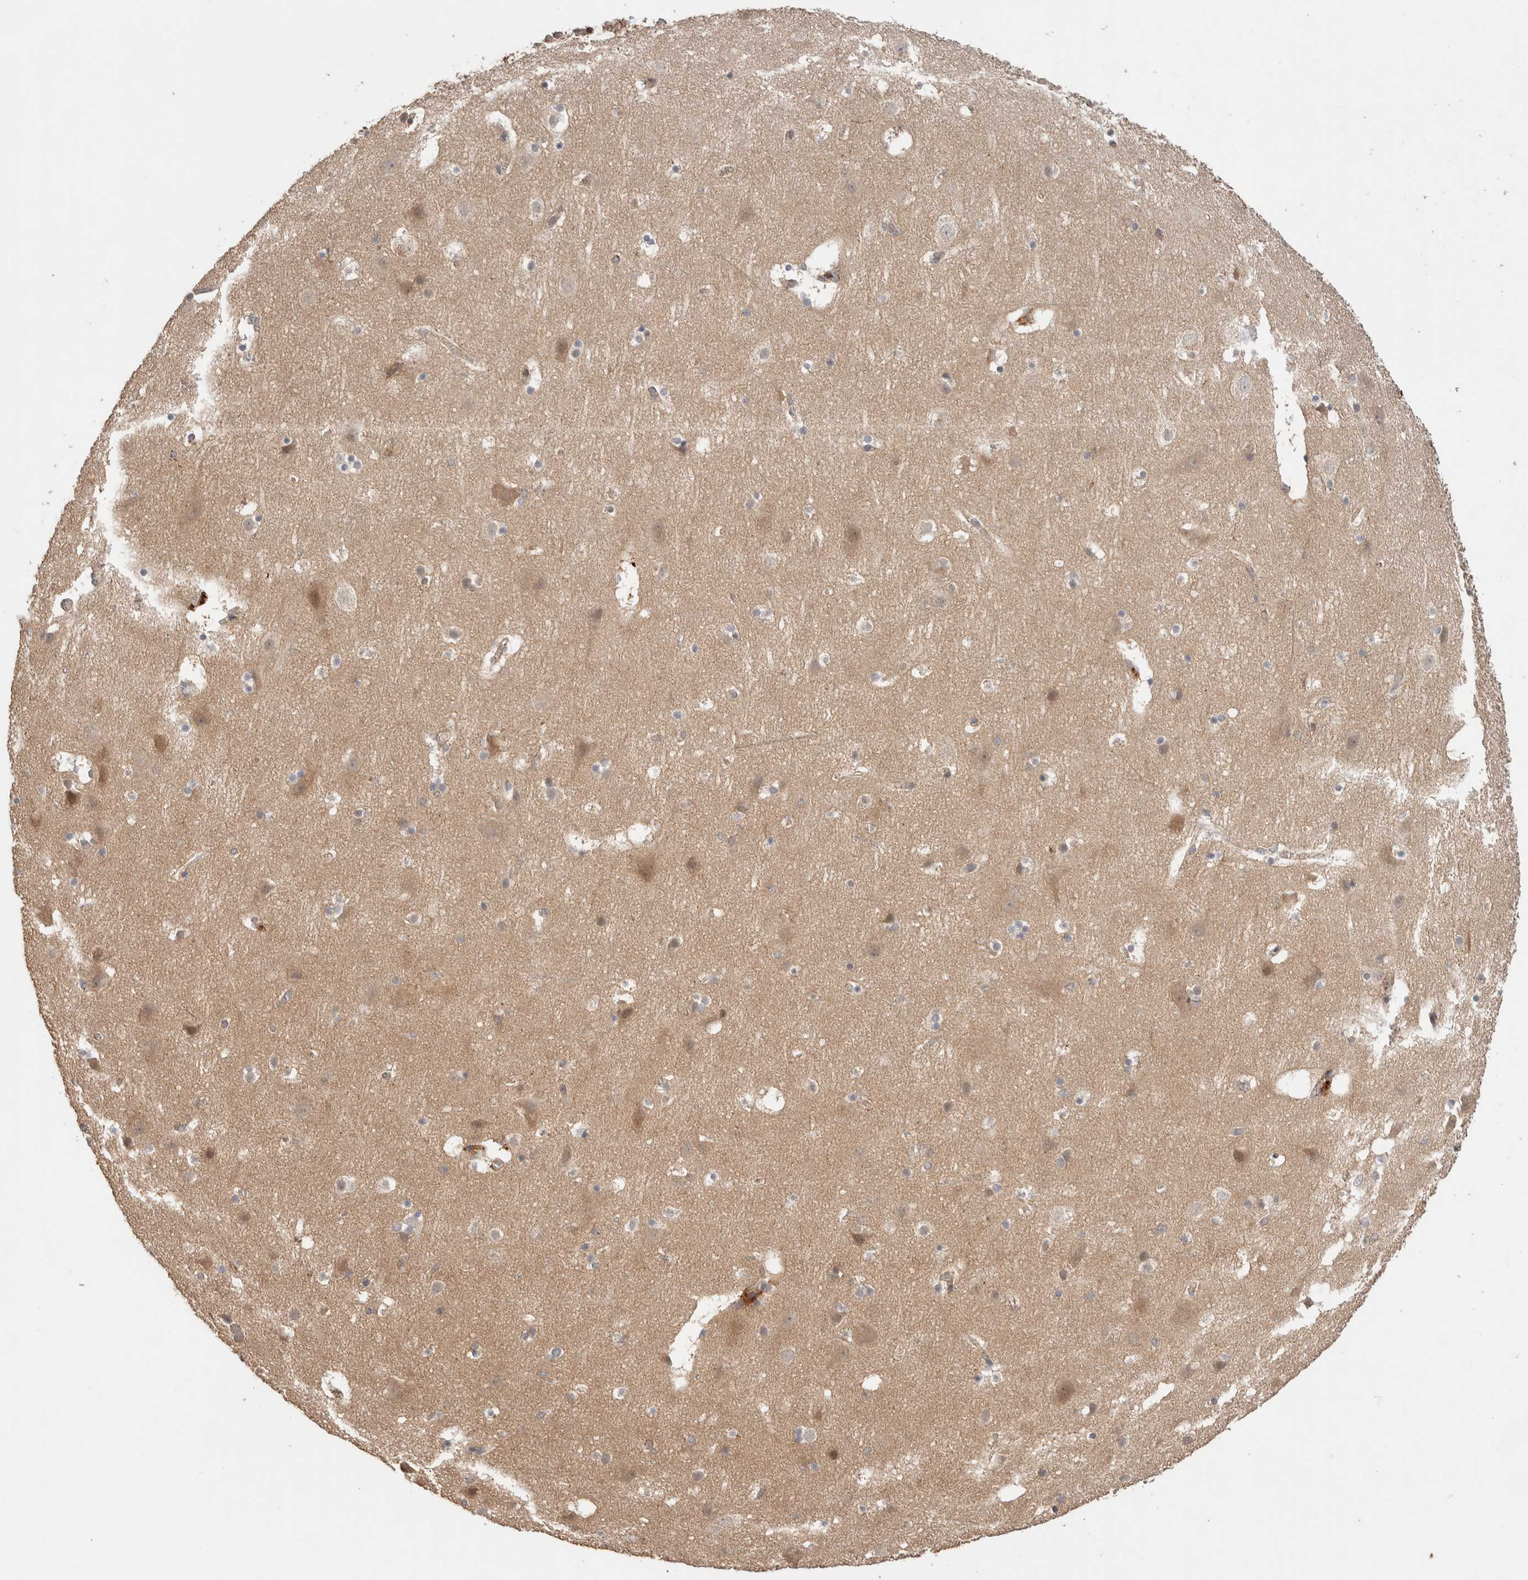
{"staining": {"intensity": "moderate", "quantity": "25%-75%", "location": "cytoplasmic/membranous"}, "tissue": "cerebral cortex", "cell_type": "Endothelial cells", "image_type": "normal", "snomed": [{"axis": "morphology", "description": "Normal tissue, NOS"}, {"axis": "topography", "description": "Cerebral cortex"}], "caption": "There is medium levels of moderate cytoplasmic/membranous expression in endothelial cells of benign cerebral cortex, as demonstrated by immunohistochemical staining (brown color).", "gene": "CASK", "patient": {"sex": "male", "age": 45}}